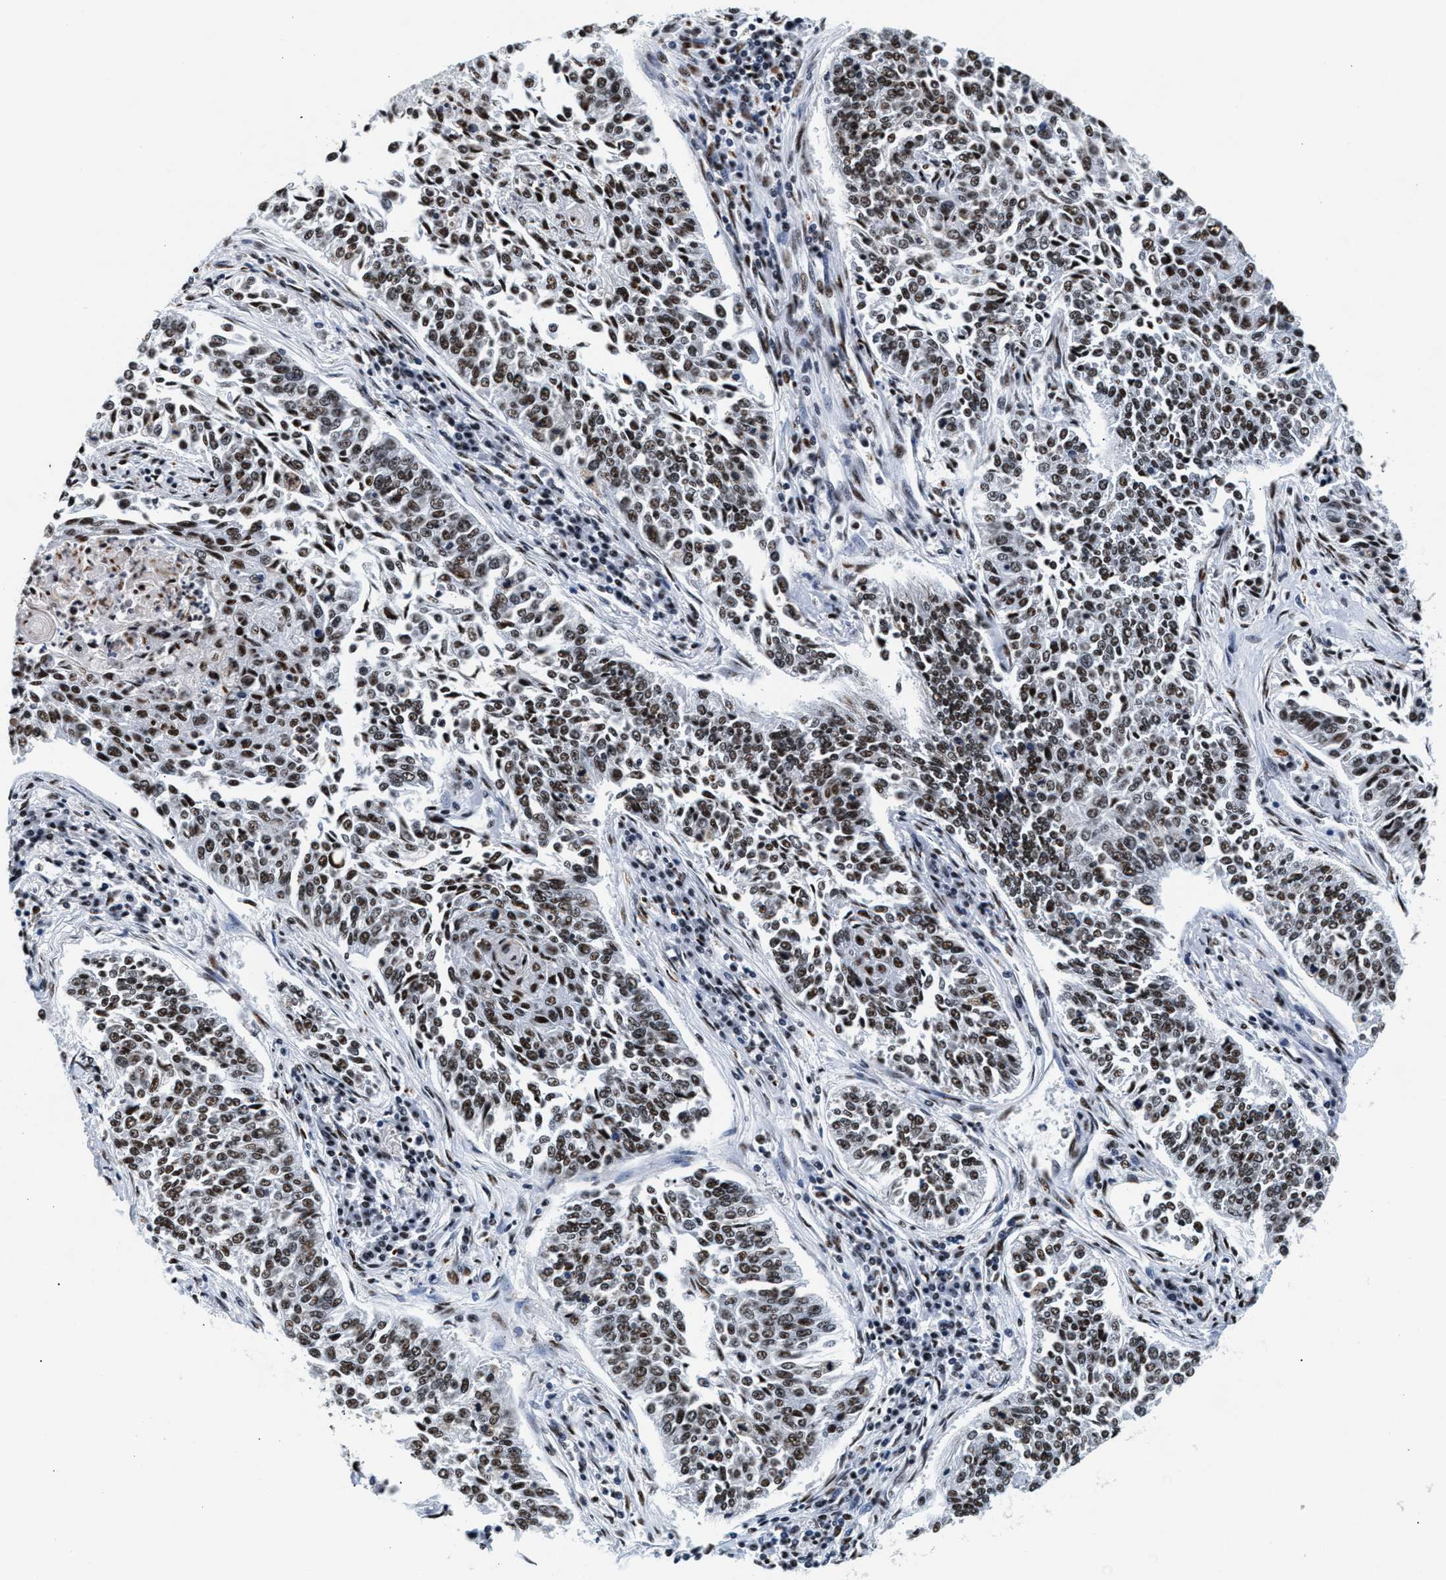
{"staining": {"intensity": "moderate", "quantity": ">75%", "location": "nuclear"}, "tissue": "lung cancer", "cell_type": "Tumor cells", "image_type": "cancer", "snomed": [{"axis": "morphology", "description": "Normal tissue, NOS"}, {"axis": "morphology", "description": "Squamous cell carcinoma, NOS"}, {"axis": "topography", "description": "Cartilage tissue"}, {"axis": "topography", "description": "Bronchus"}, {"axis": "topography", "description": "Lung"}], "caption": "Tumor cells demonstrate medium levels of moderate nuclear staining in approximately >75% of cells in lung cancer.", "gene": "RAD50", "patient": {"sex": "female", "age": 49}}